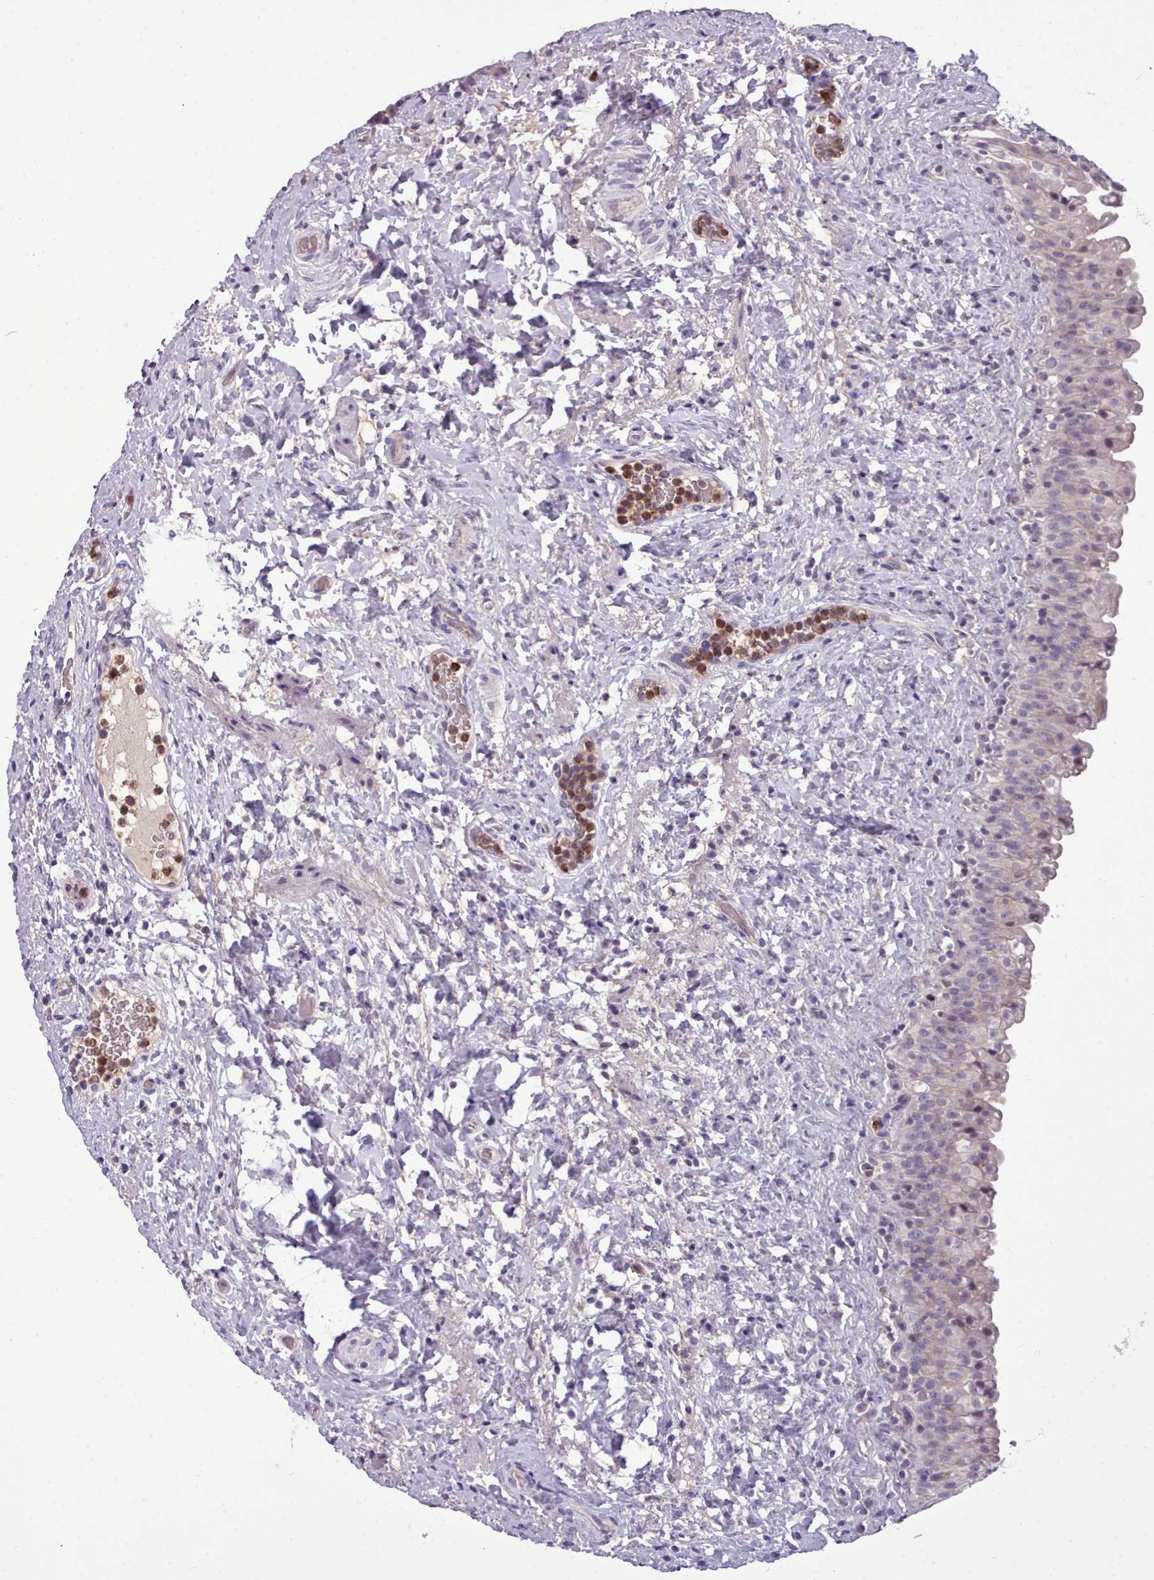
{"staining": {"intensity": "negative", "quantity": "none", "location": "none"}, "tissue": "urinary bladder", "cell_type": "Urothelial cells", "image_type": "normal", "snomed": [{"axis": "morphology", "description": "Normal tissue, NOS"}, {"axis": "topography", "description": "Urinary bladder"}], "caption": "A high-resolution micrograph shows IHC staining of benign urinary bladder, which shows no significant positivity in urothelial cells.", "gene": "KCTD16", "patient": {"sex": "female", "age": 27}}